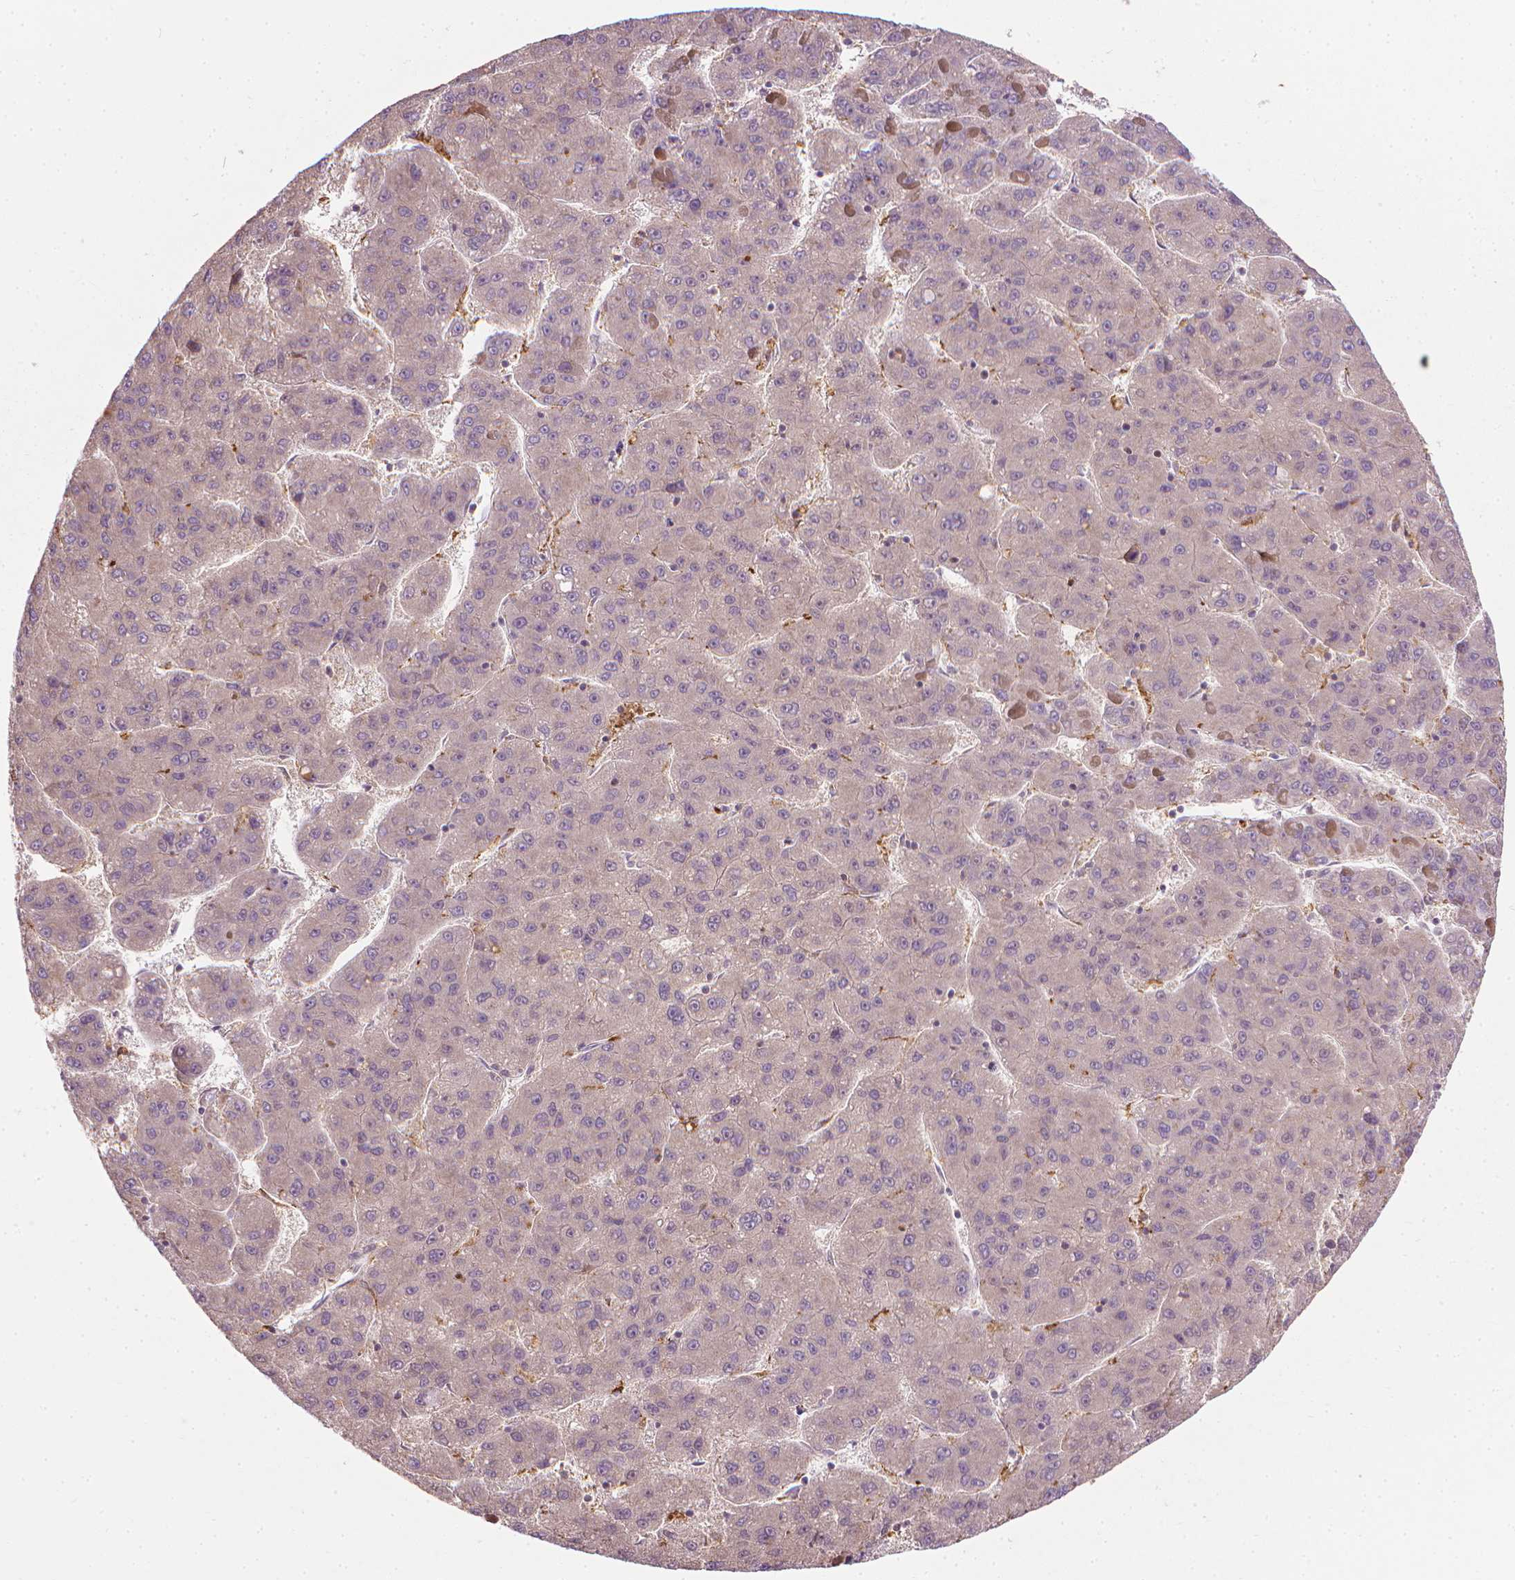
{"staining": {"intensity": "weak", "quantity": ">75%", "location": "cytoplasmic/membranous"}, "tissue": "liver cancer", "cell_type": "Tumor cells", "image_type": "cancer", "snomed": [{"axis": "morphology", "description": "Carcinoma, Hepatocellular, NOS"}, {"axis": "topography", "description": "Liver"}], "caption": "Liver cancer stained with immunohistochemistry (IHC) demonstrates weak cytoplasmic/membranous positivity in about >75% of tumor cells.", "gene": "PRAG1", "patient": {"sex": "female", "age": 82}}